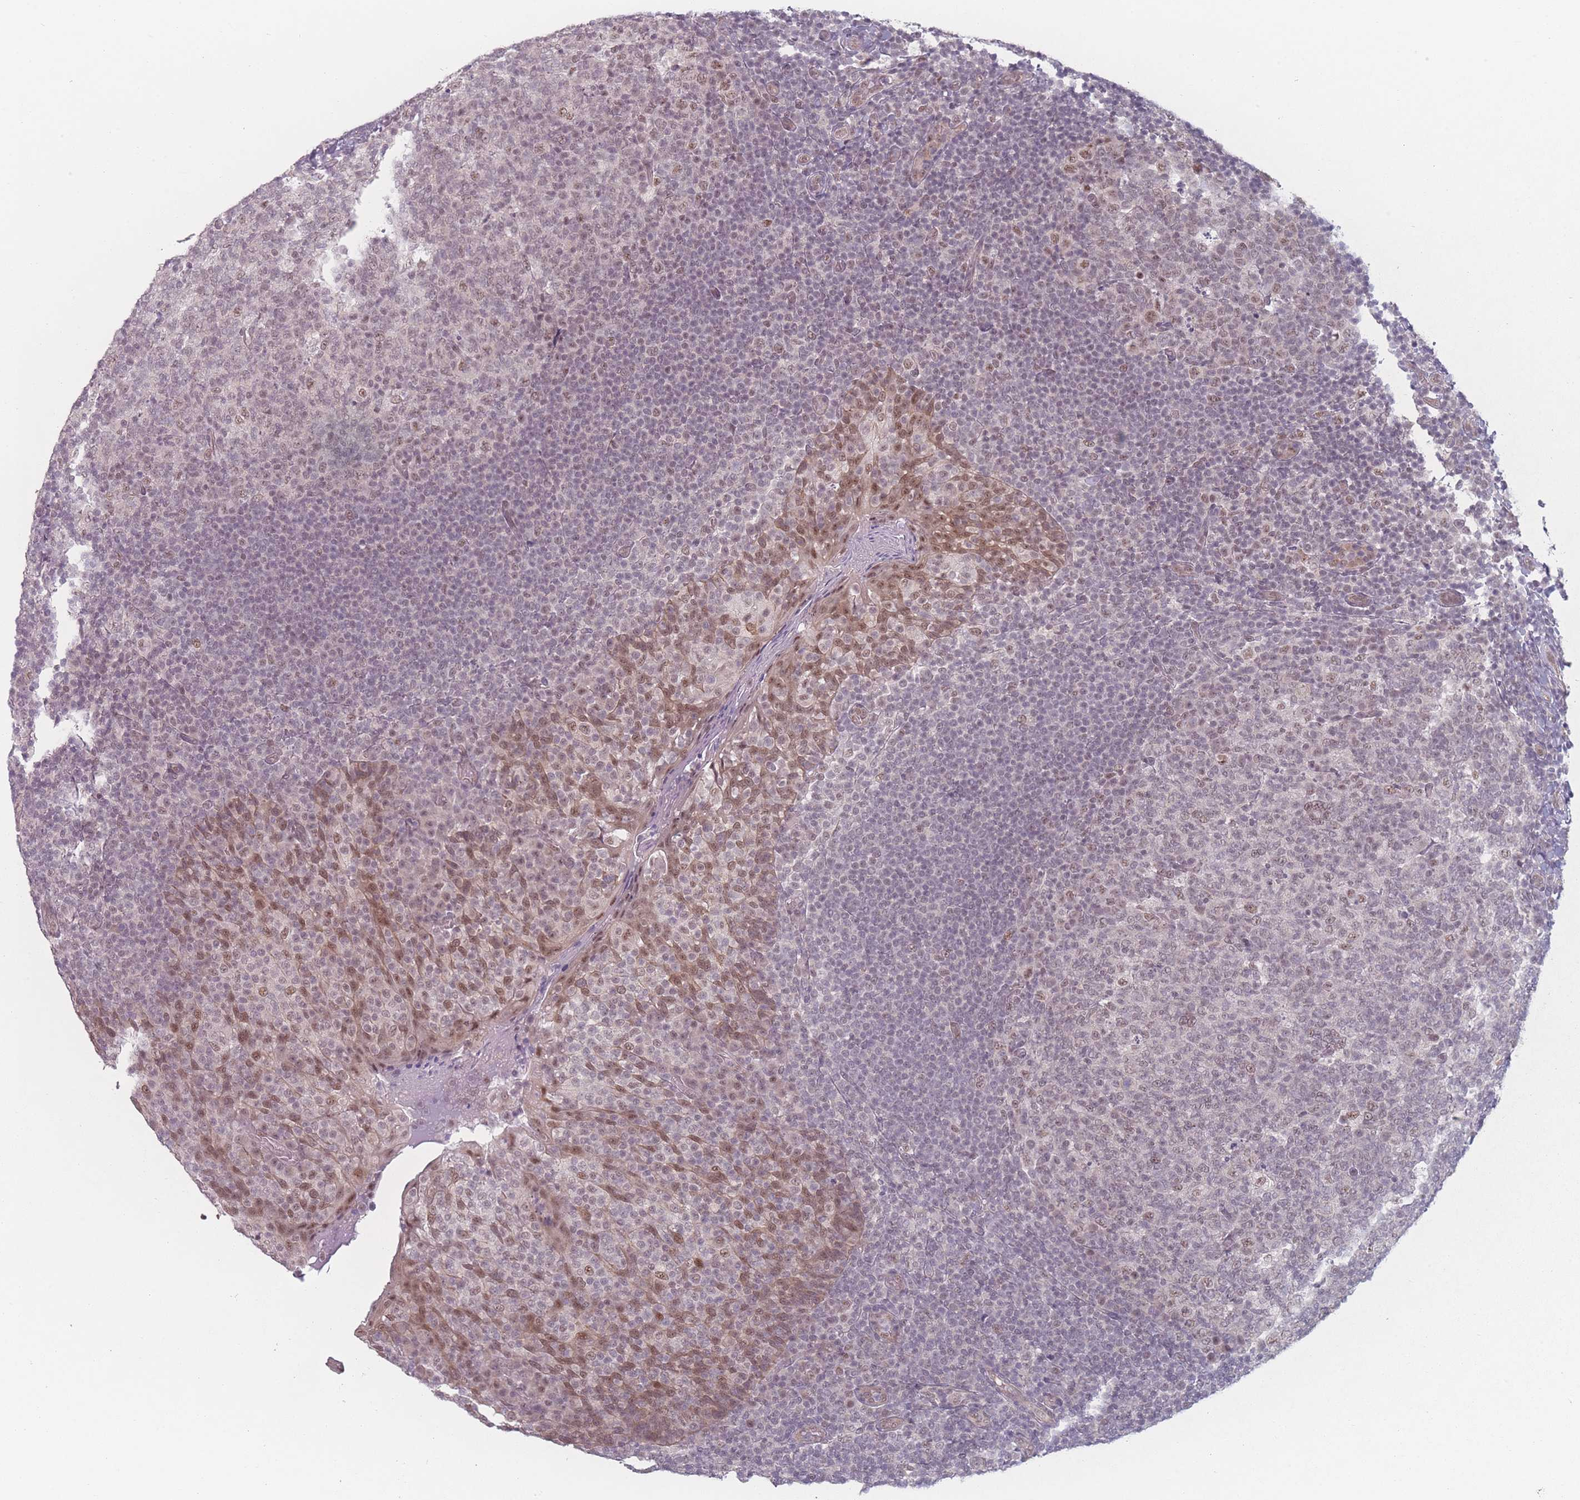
{"staining": {"intensity": "weak", "quantity": "<25%", "location": "nuclear"}, "tissue": "tonsil", "cell_type": "Germinal center cells", "image_type": "normal", "snomed": [{"axis": "morphology", "description": "Normal tissue, NOS"}, {"axis": "topography", "description": "Tonsil"}], "caption": "Immunohistochemistry photomicrograph of normal tonsil: human tonsil stained with DAB shows no significant protein staining in germinal center cells.", "gene": "ZC3H14", "patient": {"sex": "female", "age": 19}}